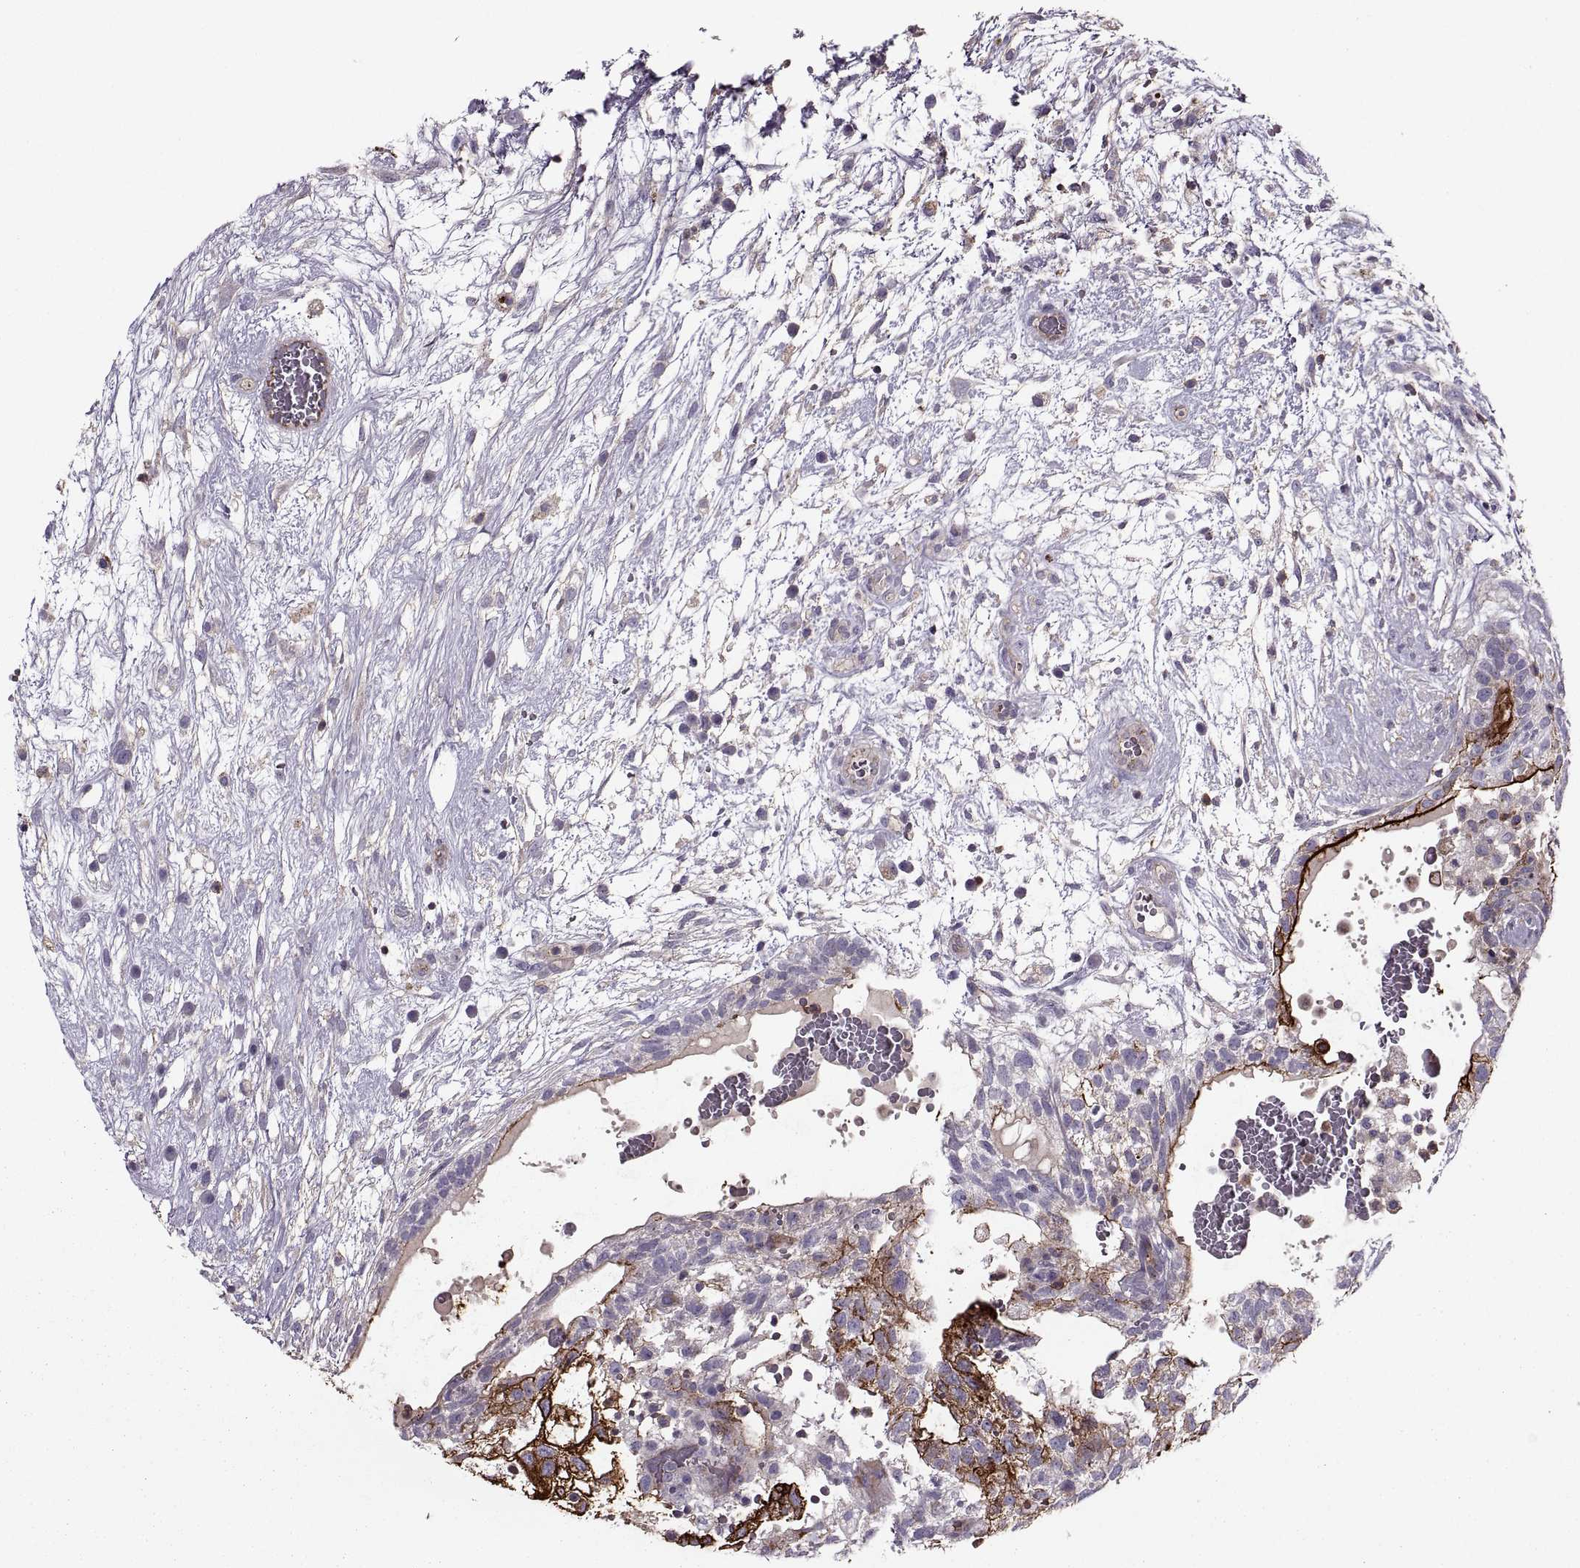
{"staining": {"intensity": "strong", "quantity": "25%-75%", "location": "cytoplasmic/membranous"}, "tissue": "testis cancer", "cell_type": "Tumor cells", "image_type": "cancer", "snomed": [{"axis": "morphology", "description": "Normal tissue, NOS"}, {"axis": "morphology", "description": "Carcinoma, Embryonal, NOS"}, {"axis": "topography", "description": "Testis"}], "caption": "Immunohistochemical staining of testis embryonal carcinoma displays high levels of strong cytoplasmic/membranous protein positivity in about 25%-75% of tumor cells.", "gene": "SLC2A3", "patient": {"sex": "male", "age": 32}}